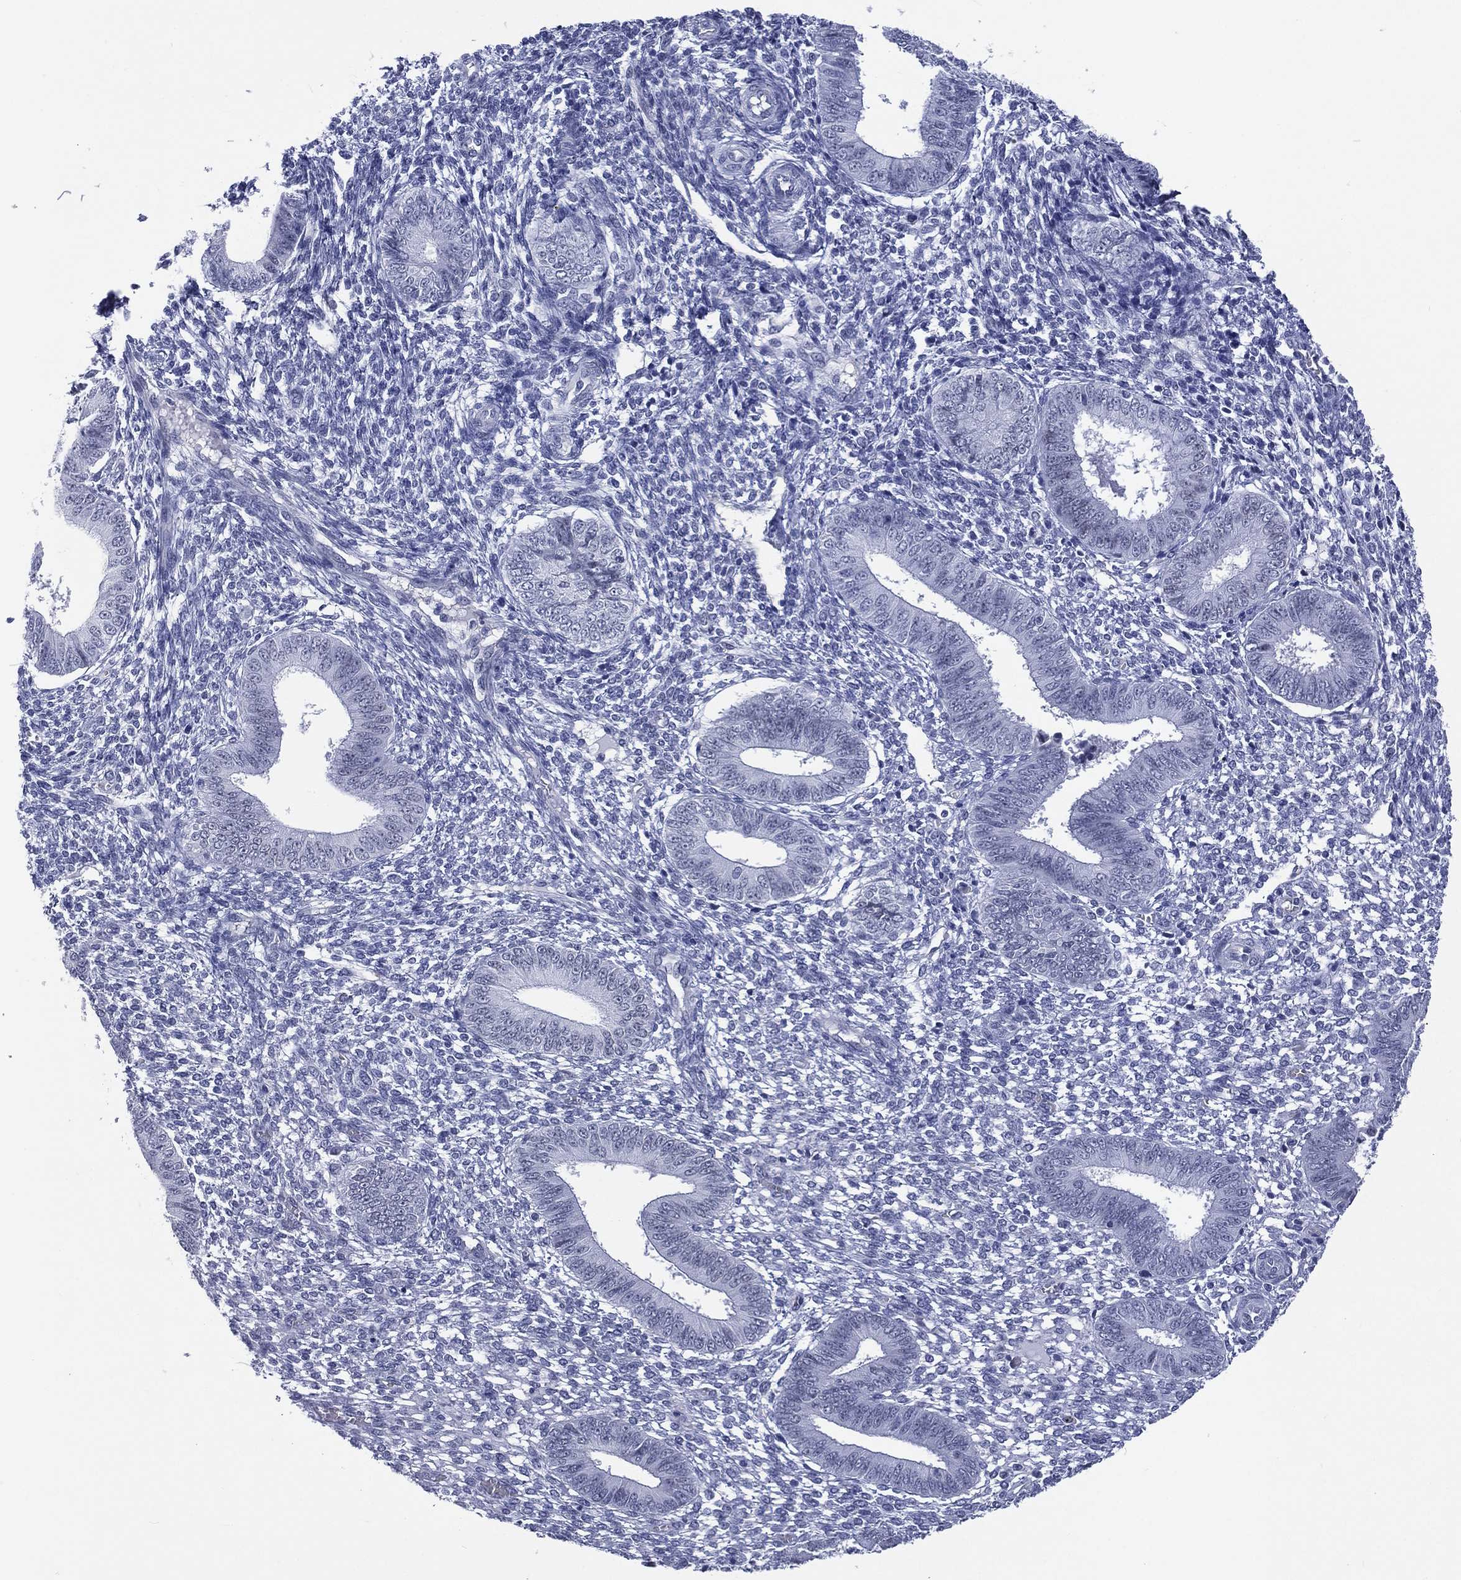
{"staining": {"intensity": "negative", "quantity": "none", "location": "none"}, "tissue": "endometrium", "cell_type": "Cells in endometrial stroma", "image_type": "normal", "snomed": [{"axis": "morphology", "description": "Normal tissue, NOS"}, {"axis": "topography", "description": "Endometrium"}], "caption": "Micrograph shows no significant protein expression in cells in endometrial stroma of unremarkable endometrium. Nuclei are stained in blue.", "gene": "SSX1", "patient": {"sex": "female", "age": 42}}